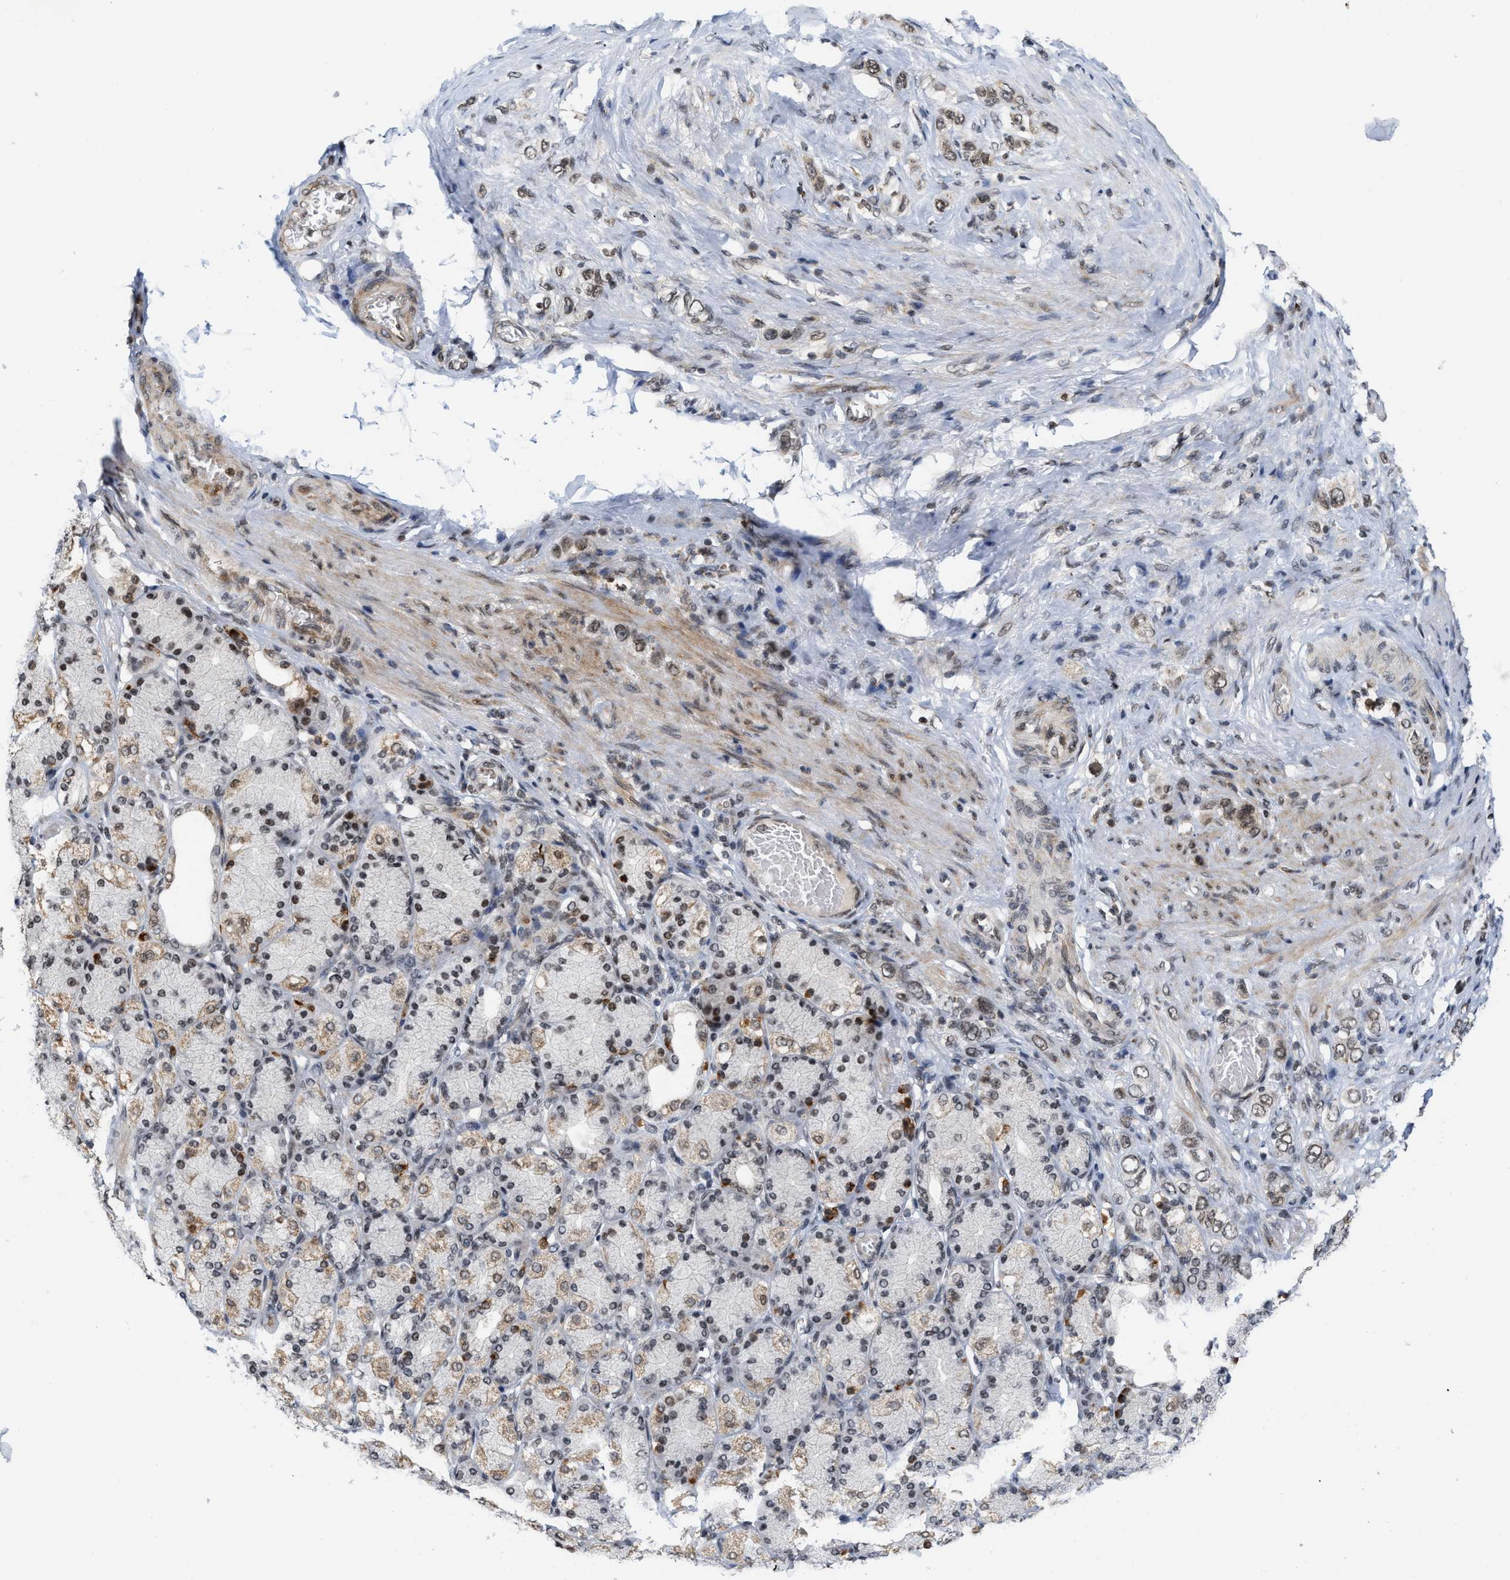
{"staining": {"intensity": "weak", "quantity": ">75%", "location": "nuclear"}, "tissue": "stomach cancer", "cell_type": "Tumor cells", "image_type": "cancer", "snomed": [{"axis": "morphology", "description": "Normal tissue, NOS"}, {"axis": "morphology", "description": "Adenocarcinoma, NOS"}, {"axis": "morphology", "description": "Adenocarcinoma, High grade"}, {"axis": "topography", "description": "Stomach, upper"}, {"axis": "topography", "description": "Stomach"}], "caption": "Weak nuclear protein expression is present in approximately >75% of tumor cells in stomach adenocarcinoma. (DAB (3,3'-diaminobenzidine) = brown stain, brightfield microscopy at high magnification).", "gene": "ANKRD6", "patient": {"sex": "female", "age": 65}}